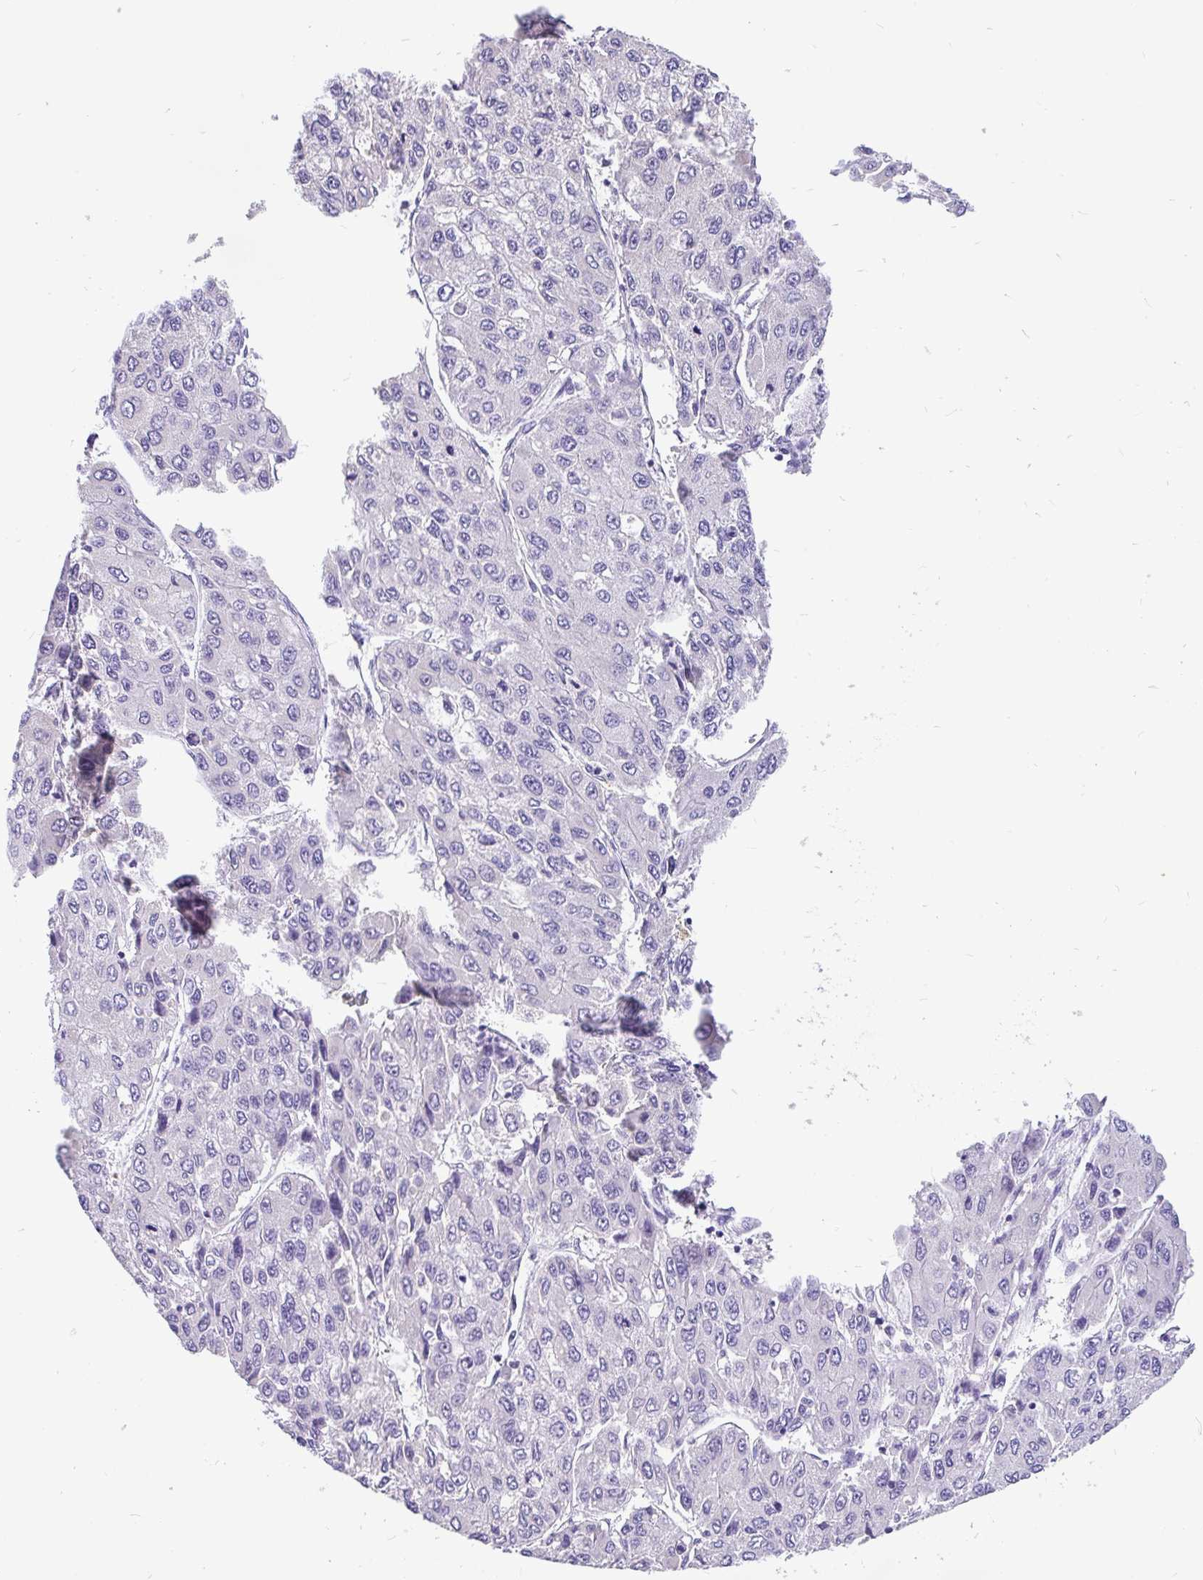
{"staining": {"intensity": "negative", "quantity": "none", "location": "none"}, "tissue": "liver cancer", "cell_type": "Tumor cells", "image_type": "cancer", "snomed": [{"axis": "morphology", "description": "Carcinoma, Hepatocellular, NOS"}, {"axis": "topography", "description": "Liver"}], "caption": "The image reveals no significant positivity in tumor cells of liver hepatocellular carcinoma. (Stains: DAB IHC with hematoxylin counter stain, Microscopy: brightfield microscopy at high magnification).", "gene": "INTS5", "patient": {"sex": "female", "age": 66}}